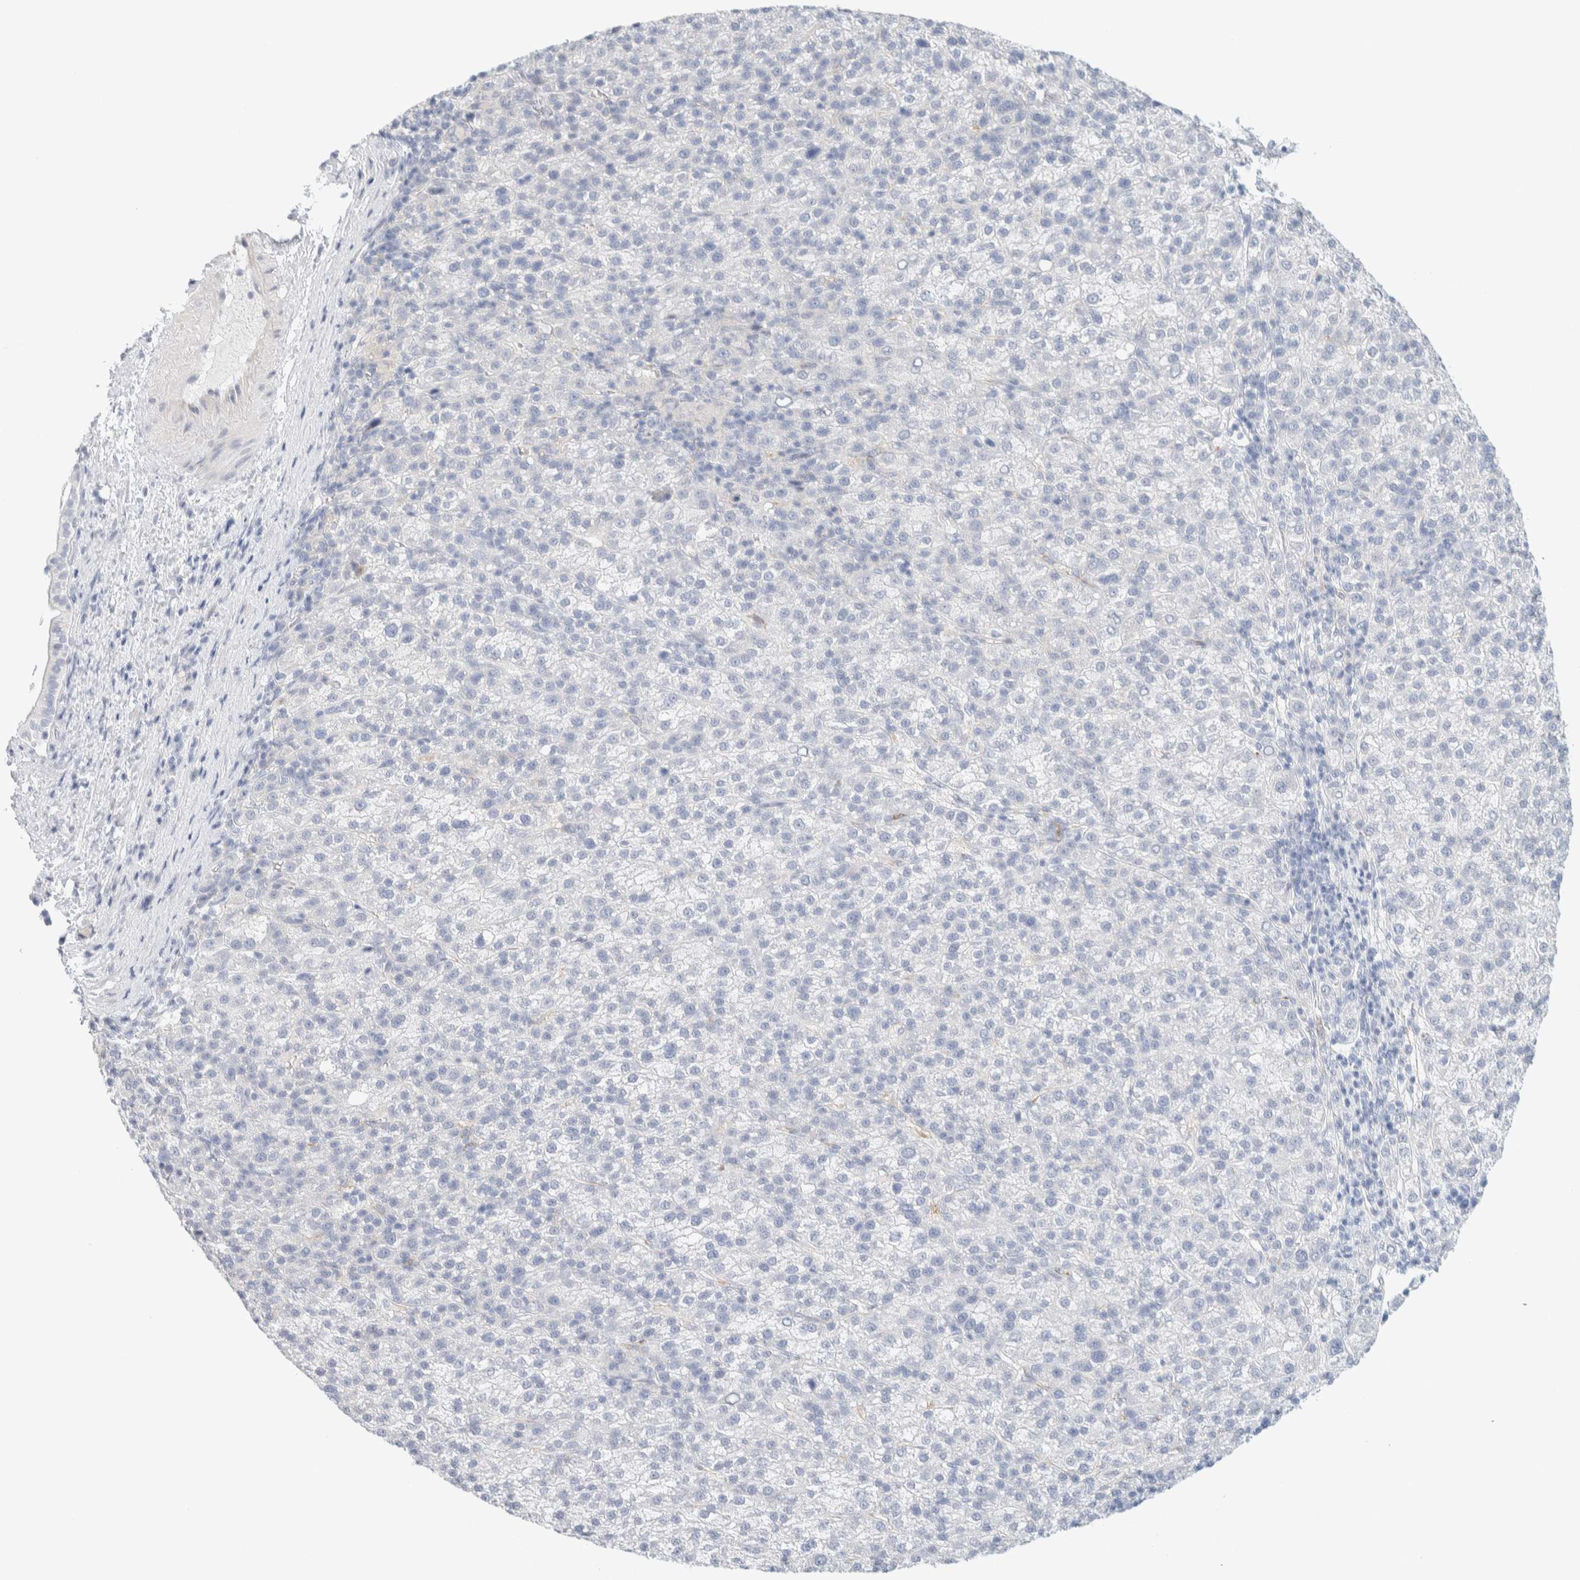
{"staining": {"intensity": "negative", "quantity": "none", "location": "none"}, "tissue": "liver cancer", "cell_type": "Tumor cells", "image_type": "cancer", "snomed": [{"axis": "morphology", "description": "Carcinoma, Hepatocellular, NOS"}, {"axis": "topography", "description": "Liver"}], "caption": "The micrograph exhibits no significant expression in tumor cells of liver hepatocellular carcinoma.", "gene": "ATCAY", "patient": {"sex": "female", "age": 58}}